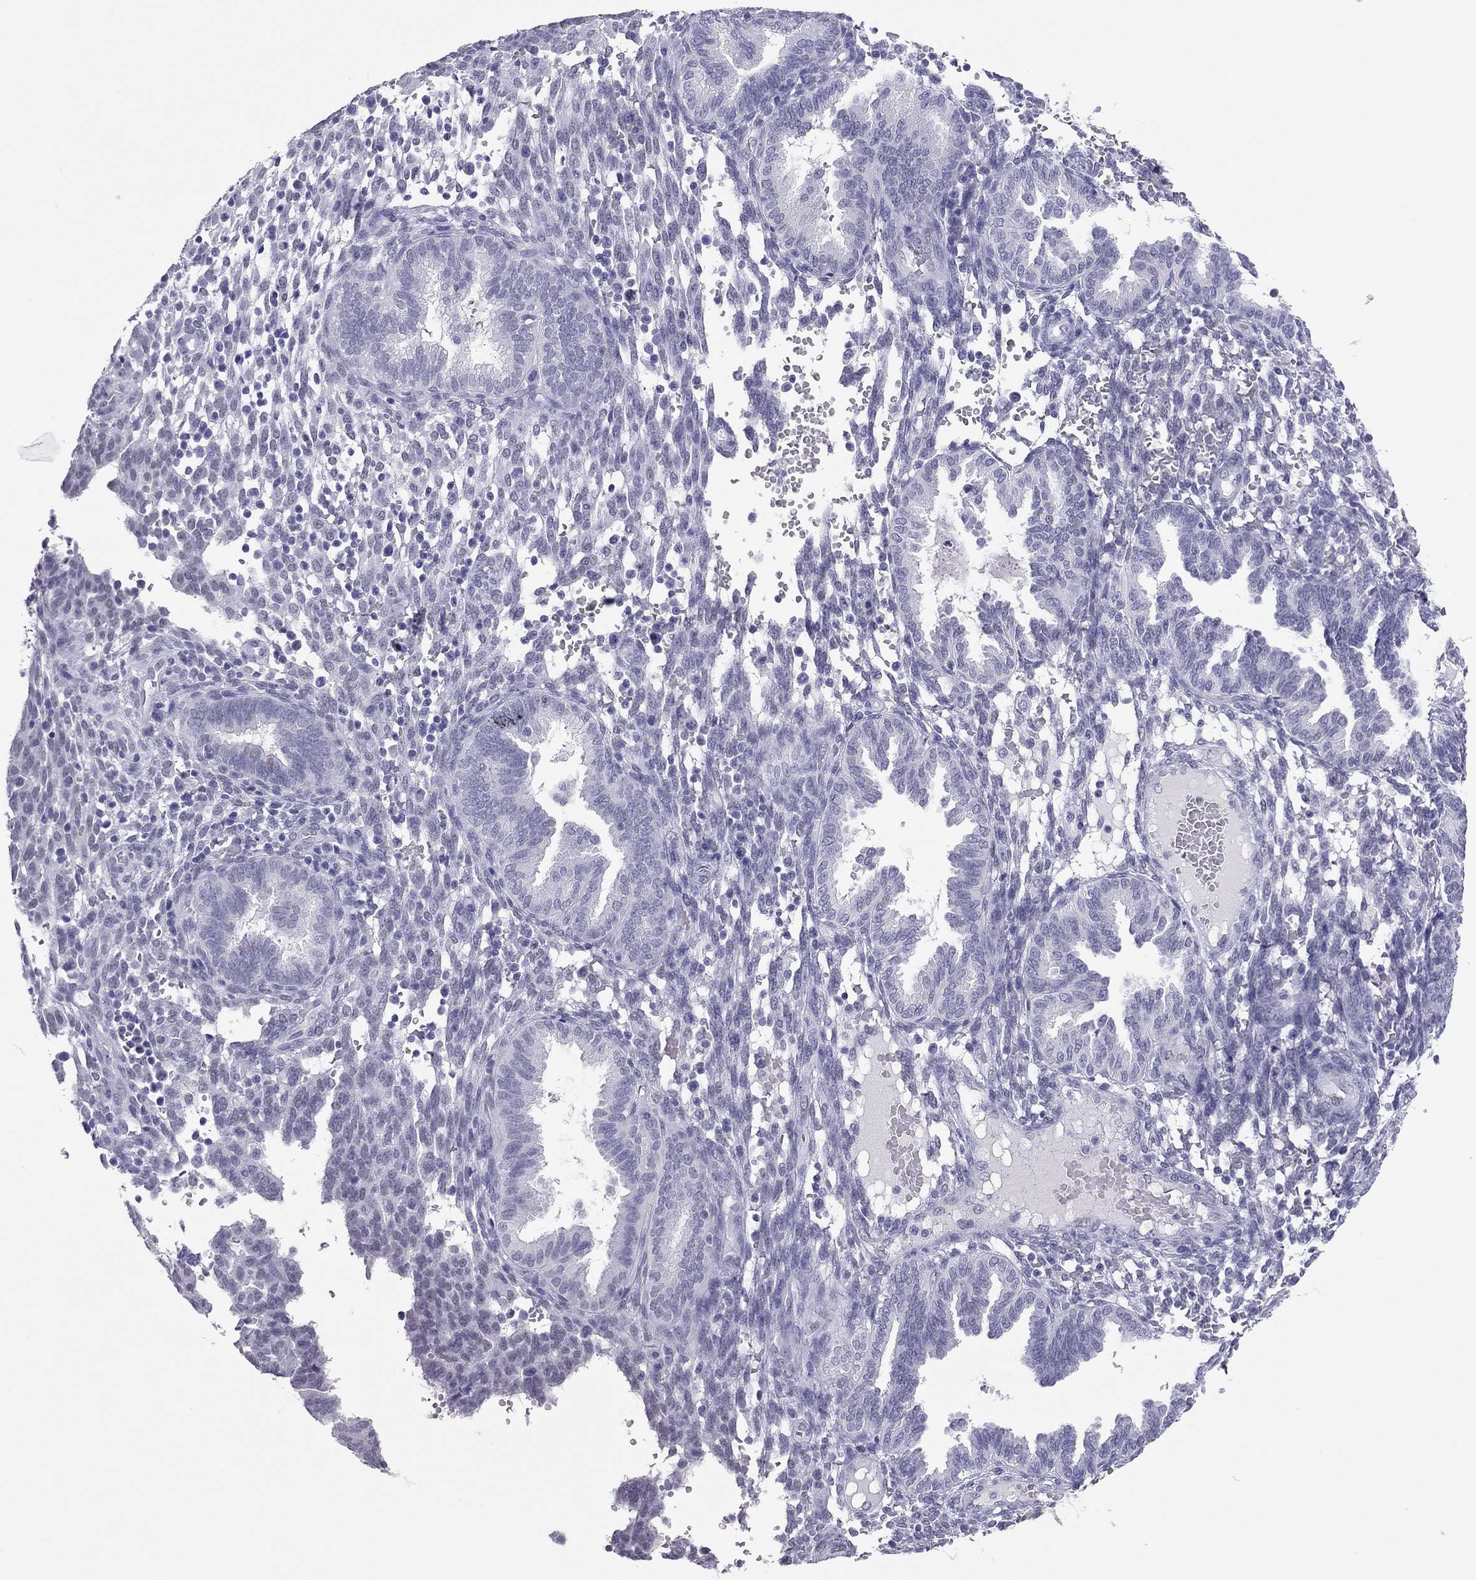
{"staining": {"intensity": "negative", "quantity": "none", "location": "none"}, "tissue": "endometrium", "cell_type": "Cells in endometrial stroma", "image_type": "normal", "snomed": [{"axis": "morphology", "description": "Normal tissue, NOS"}, {"axis": "topography", "description": "Endometrium"}], "caption": "Photomicrograph shows no protein staining in cells in endometrial stroma of normal endometrium. (Immunohistochemistry, brightfield microscopy, high magnification).", "gene": "PHOX2A", "patient": {"sex": "female", "age": 42}}